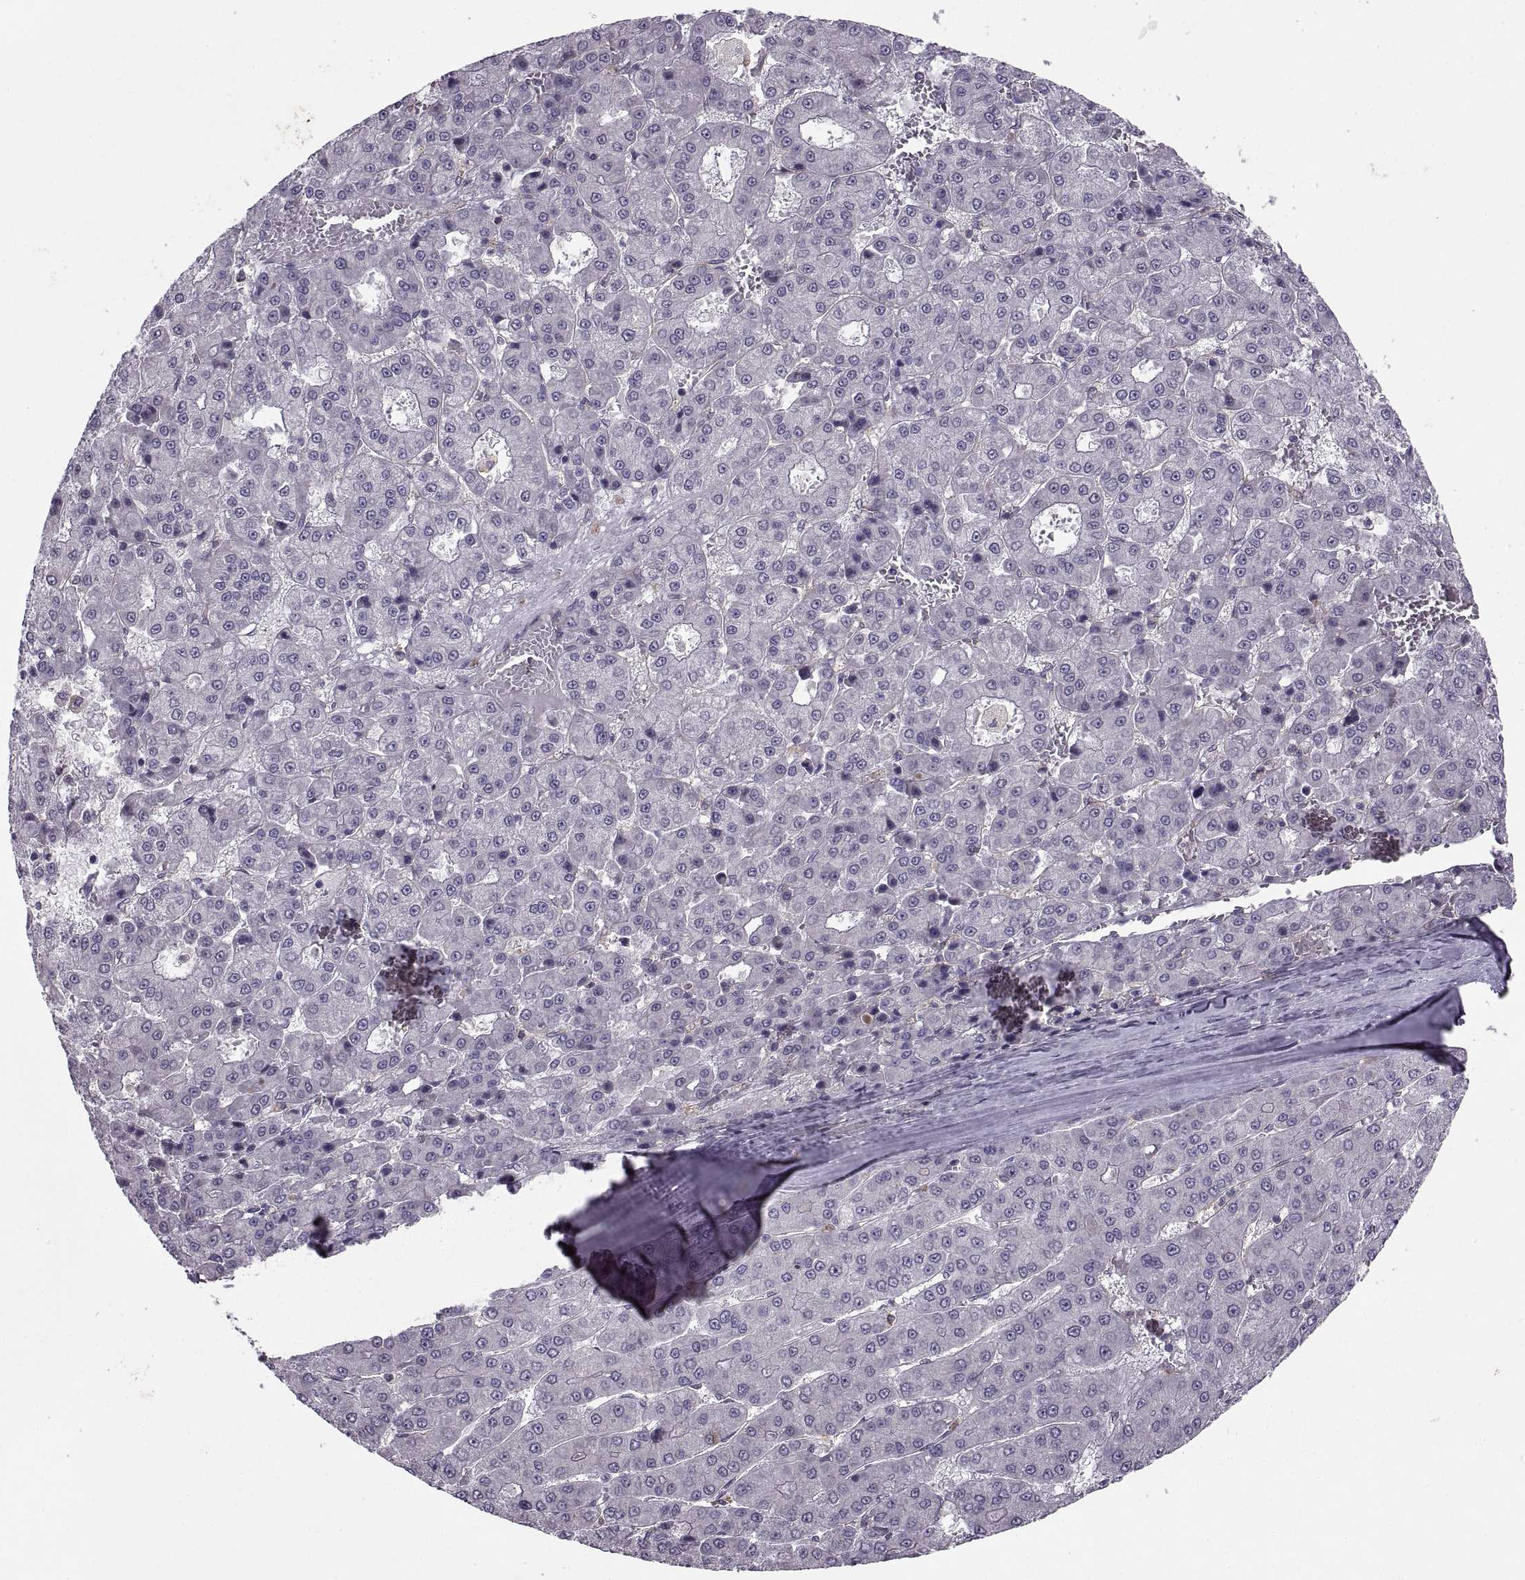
{"staining": {"intensity": "negative", "quantity": "none", "location": "none"}, "tissue": "liver cancer", "cell_type": "Tumor cells", "image_type": "cancer", "snomed": [{"axis": "morphology", "description": "Carcinoma, Hepatocellular, NOS"}, {"axis": "topography", "description": "Liver"}], "caption": "Hepatocellular carcinoma (liver) was stained to show a protein in brown. There is no significant positivity in tumor cells.", "gene": "RALB", "patient": {"sex": "male", "age": 70}}